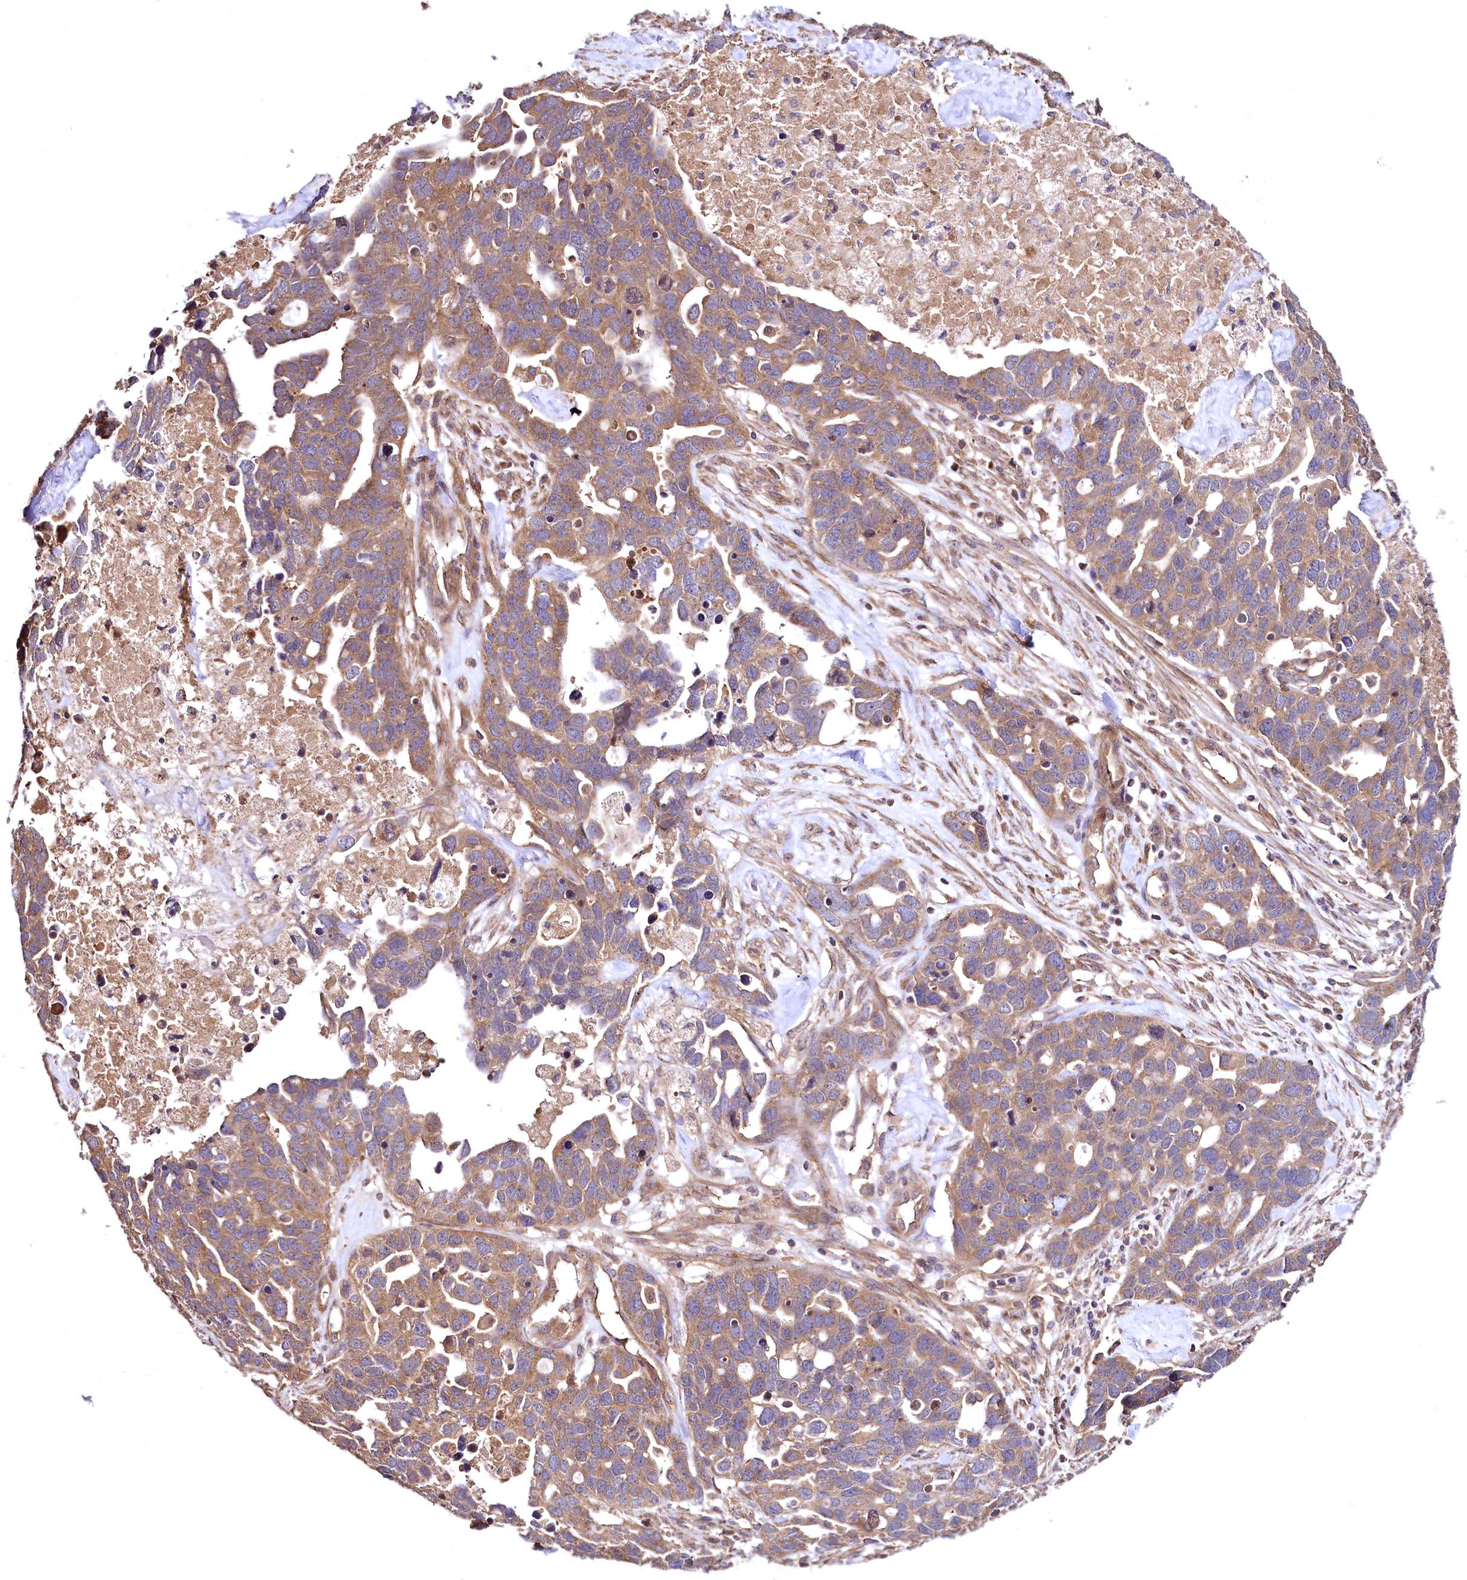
{"staining": {"intensity": "moderate", "quantity": ">75%", "location": "cytoplasmic/membranous"}, "tissue": "ovarian cancer", "cell_type": "Tumor cells", "image_type": "cancer", "snomed": [{"axis": "morphology", "description": "Cystadenocarcinoma, serous, NOS"}, {"axis": "topography", "description": "Ovary"}], "caption": "Approximately >75% of tumor cells in ovarian serous cystadenocarcinoma demonstrate moderate cytoplasmic/membranous protein expression as visualized by brown immunohistochemical staining.", "gene": "TBCEL", "patient": {"sex": "female", "age": 54}}